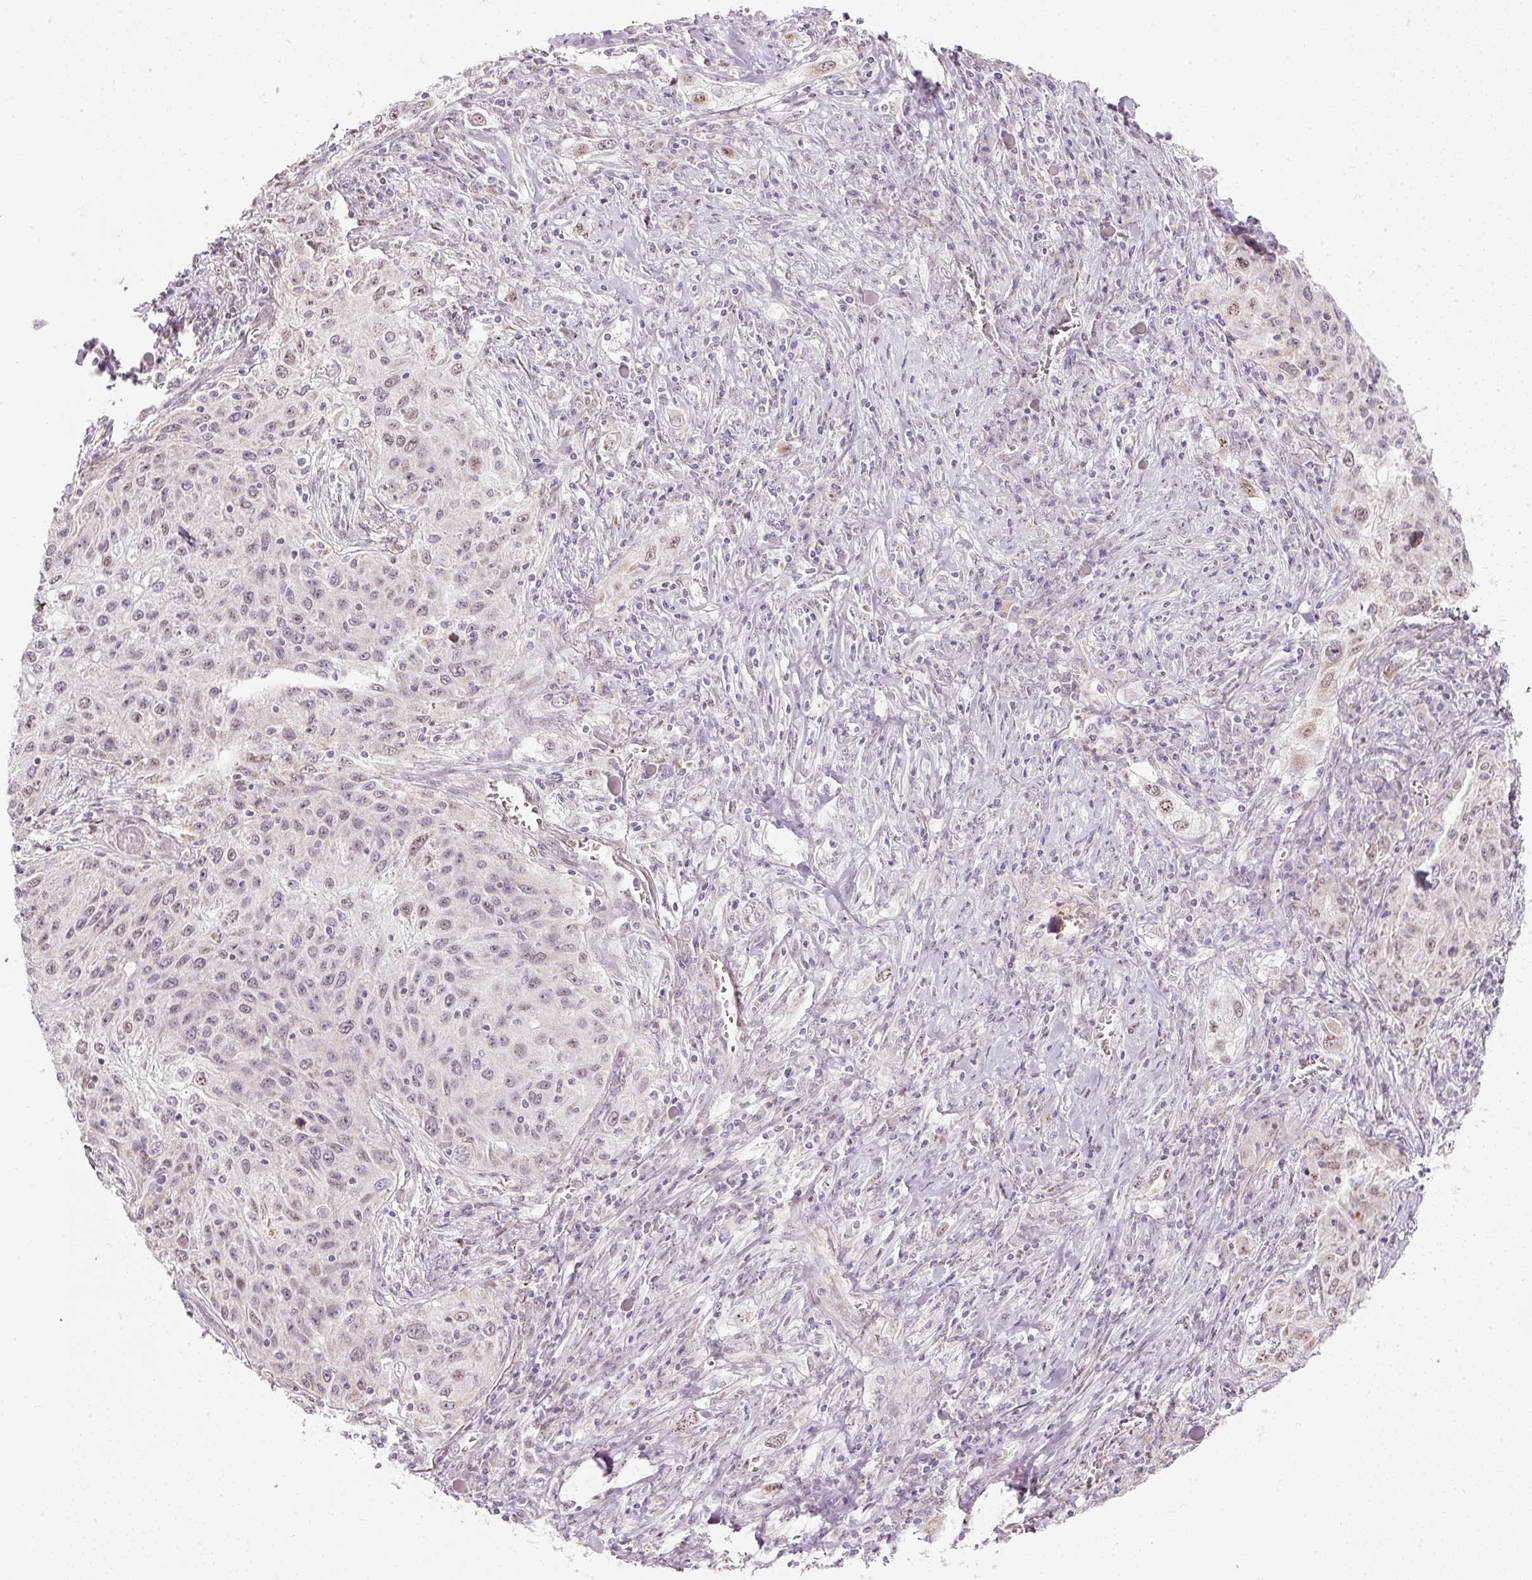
{"staining": {"intensity": "weak", "quantity": "<25%", "location": "nuclear"}, "tissue": "lung cancer", "cell_type": "Tumor cells", "image_type": "cancer", "snomed": [{"axis": "morphology", "description": "Squamous cell carcinoma, NOS"}, {"axis": "topography", "description": "Lung"}], "caption": "Immunohistochemical staining of human lung squamous cell carcinoma shows no significant staining in tumor cells.", "gene": "RNF39", "patient": {"sex": "female", "age": 69}}